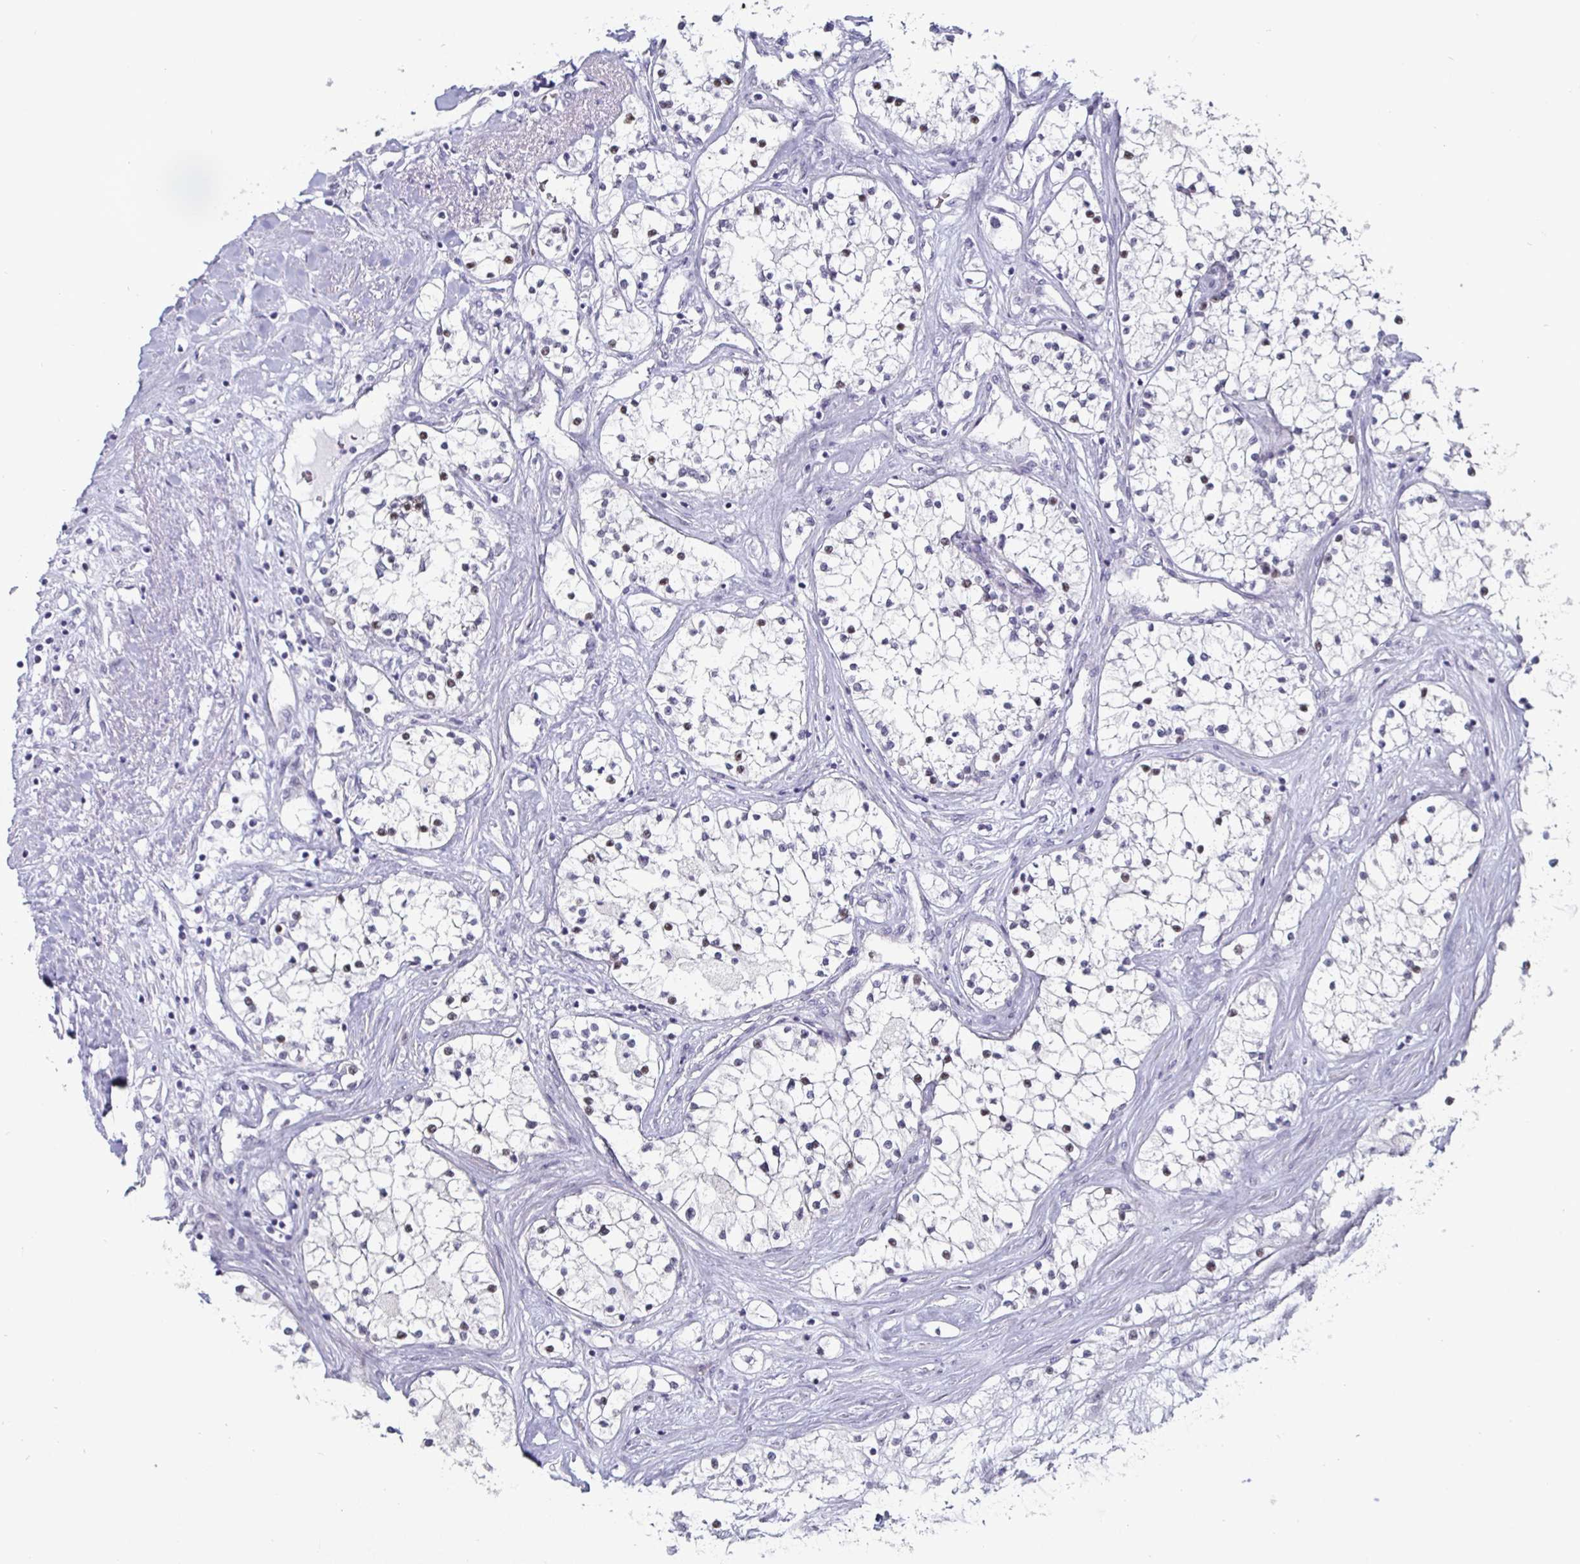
{"staining": {"intensity": "negative", "quantity": "none", "location": "none"}, "tissue": "renal cancer", "cell_type": "Tumor cells", "image_type": "cancer", "snomed": [{"axis": "morphology", "description": "Adenocarcinoma, NOS"}, {"axis": "topography", "description": "Kidney"}], "caption": "Adenocarcinoma (renal) was stained to show a protein in brown. There is no significant staining in tumor cells.", "gene": "OOSP2", "patient": {"sex": "male", "age": 68}}